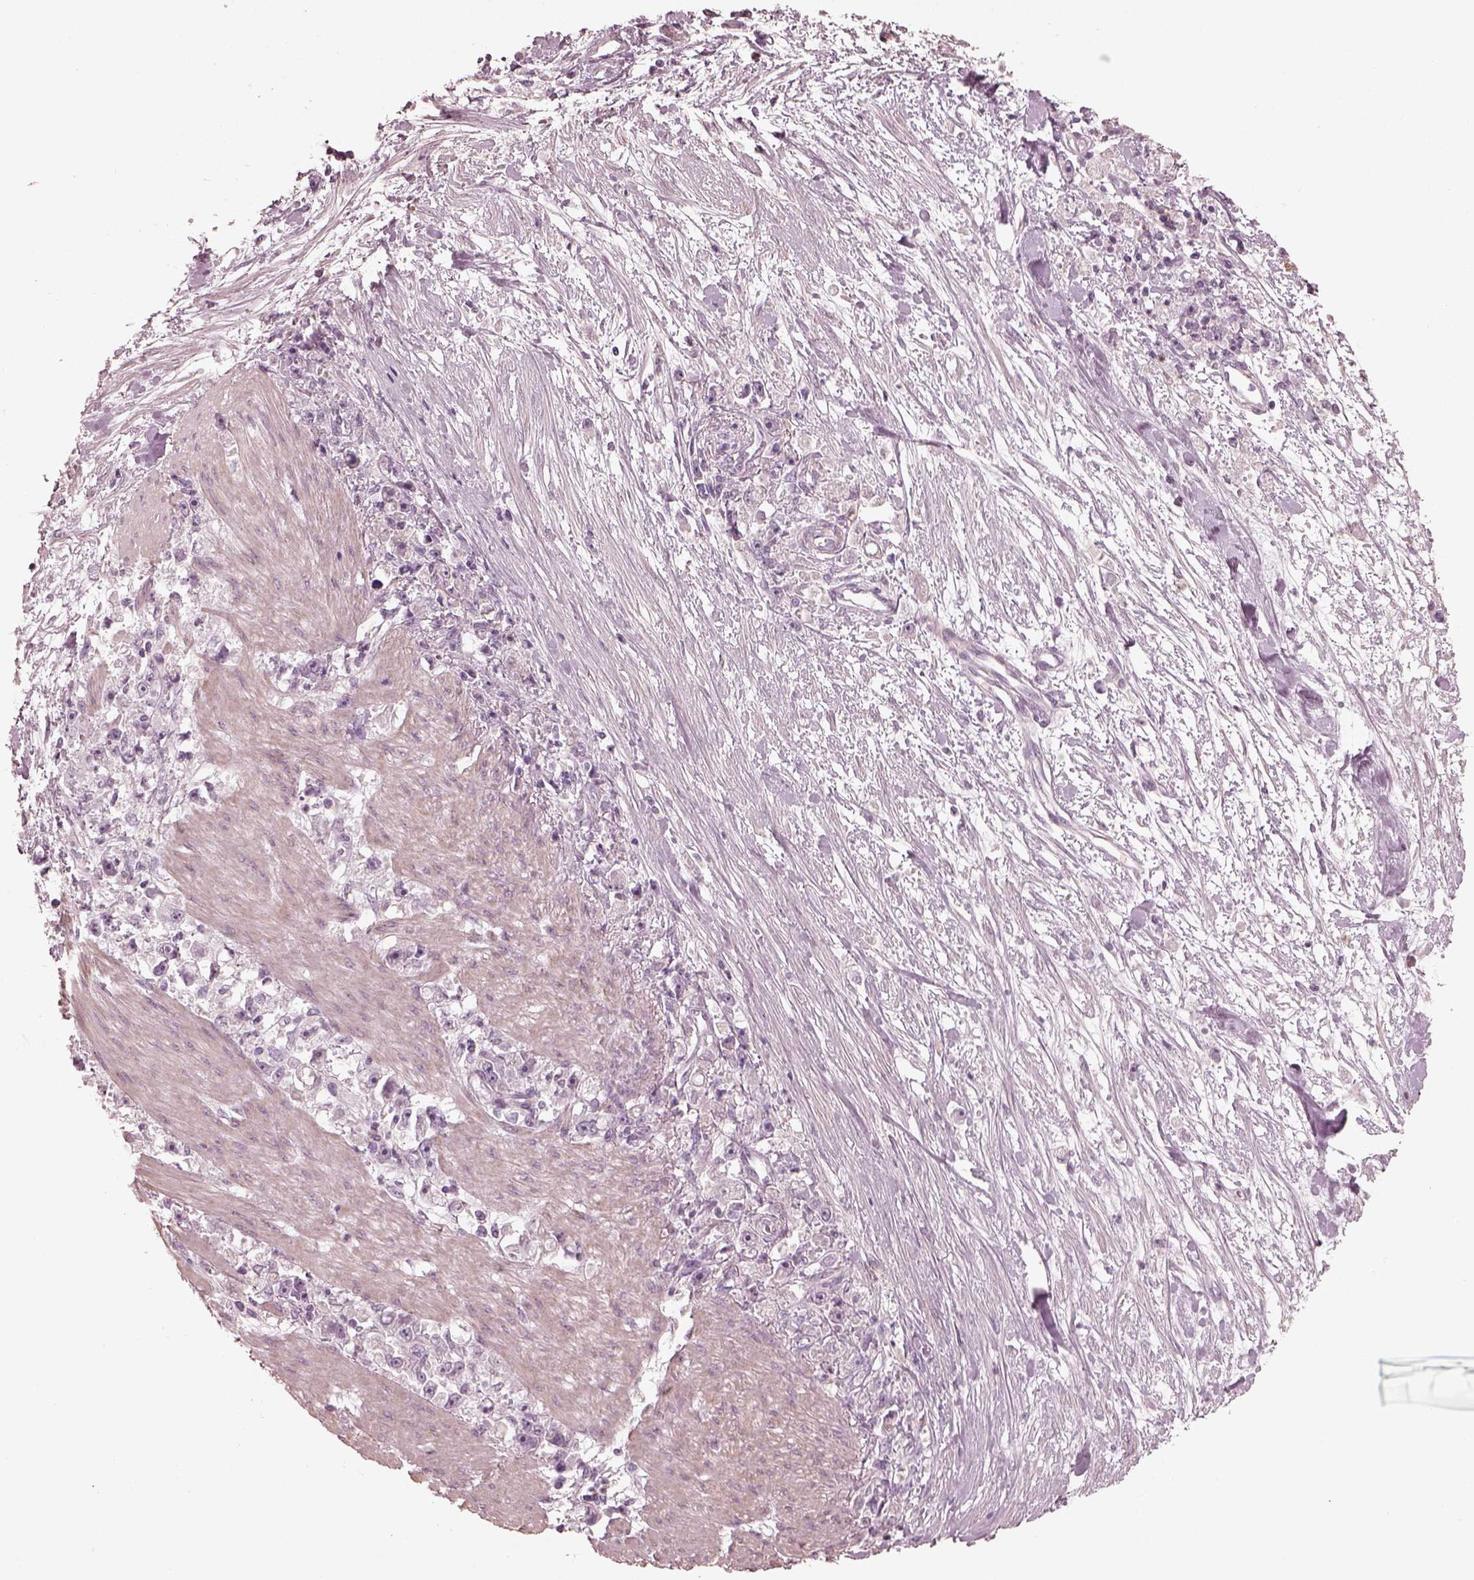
{"staining": {"intensity": "negative", "quantity": "none", "location": "none"}, "tissue": "stomach cancer", "cell_type": "Tumor cells", "image_type": "cancer", "snomed": [{"axis": "morphology", "description": "Adenocarcinoma, NOS"}, {"axis": "topography", "description": "Stomach"}], "caption": "Micrograph shows no significant protein positivity in tumor cells of stomach cancer. (DAB (3,3'-diaminobenzidine) immunohistochemistry visualized using brightfield microscopy, high magnification).", "gene": "OPTC", "patient": {"sex": "female", "age": 59}}